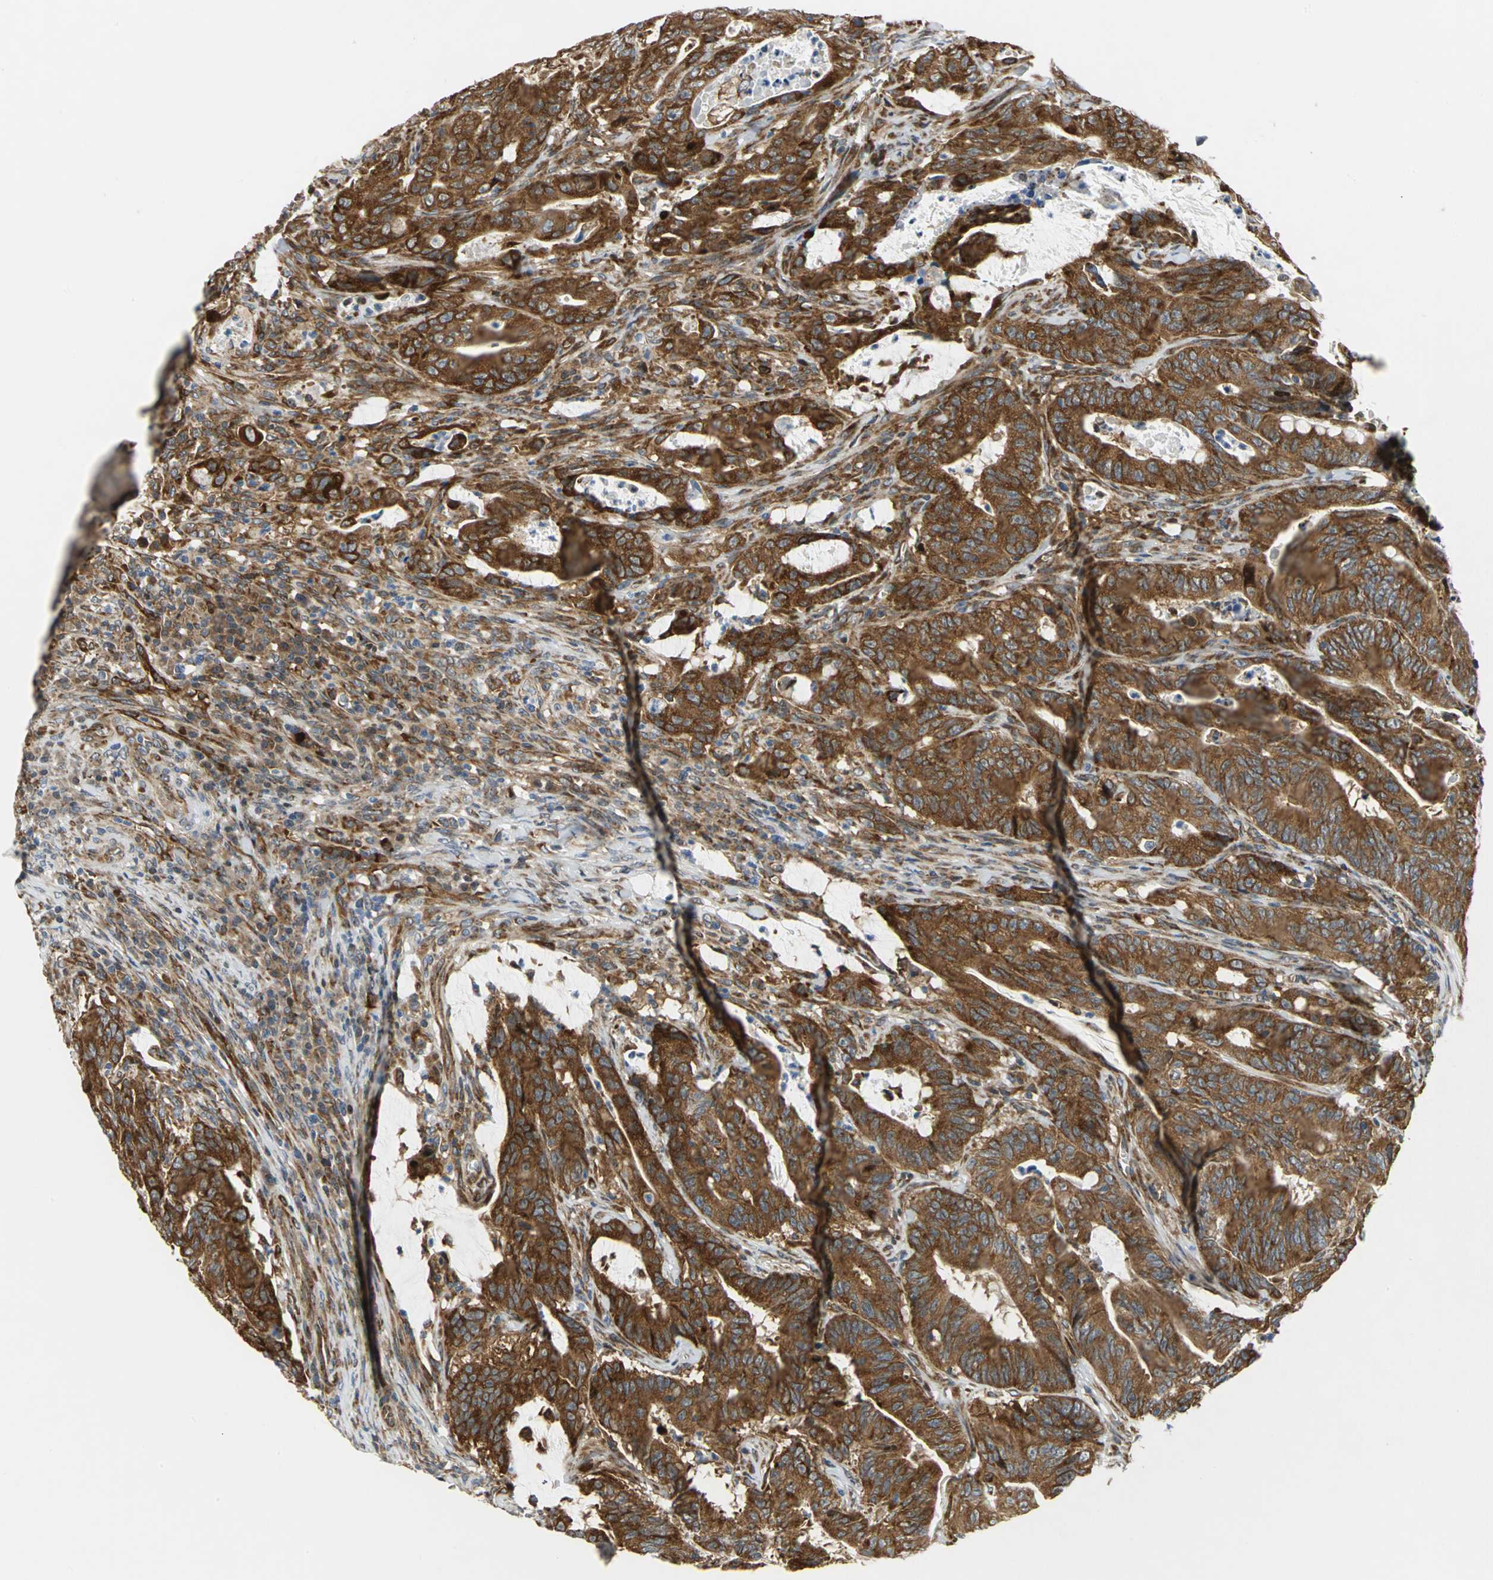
{"staining": {"intensity": "strong", "quantity": ">75%", "location": "cytoplasmic/membranous"}, "tissue": "colorectal cancer", "cell_type": "Tumor cells", "image_type": "cancer", "snomed": [{"axis": "morphology", "description": "Adenocarcinoma, NOS"}, {"axis": "topography", "description": "Colon"}], "caption": "A brown stain shows strong cytoplasmic/membranous staining of a protein in human colorectal cancer tumor cells. (DAB IHC with brightfield microscopy, high magnification).", "gene": "YBX1", "patient": {"sex": "male", "age": 45}}